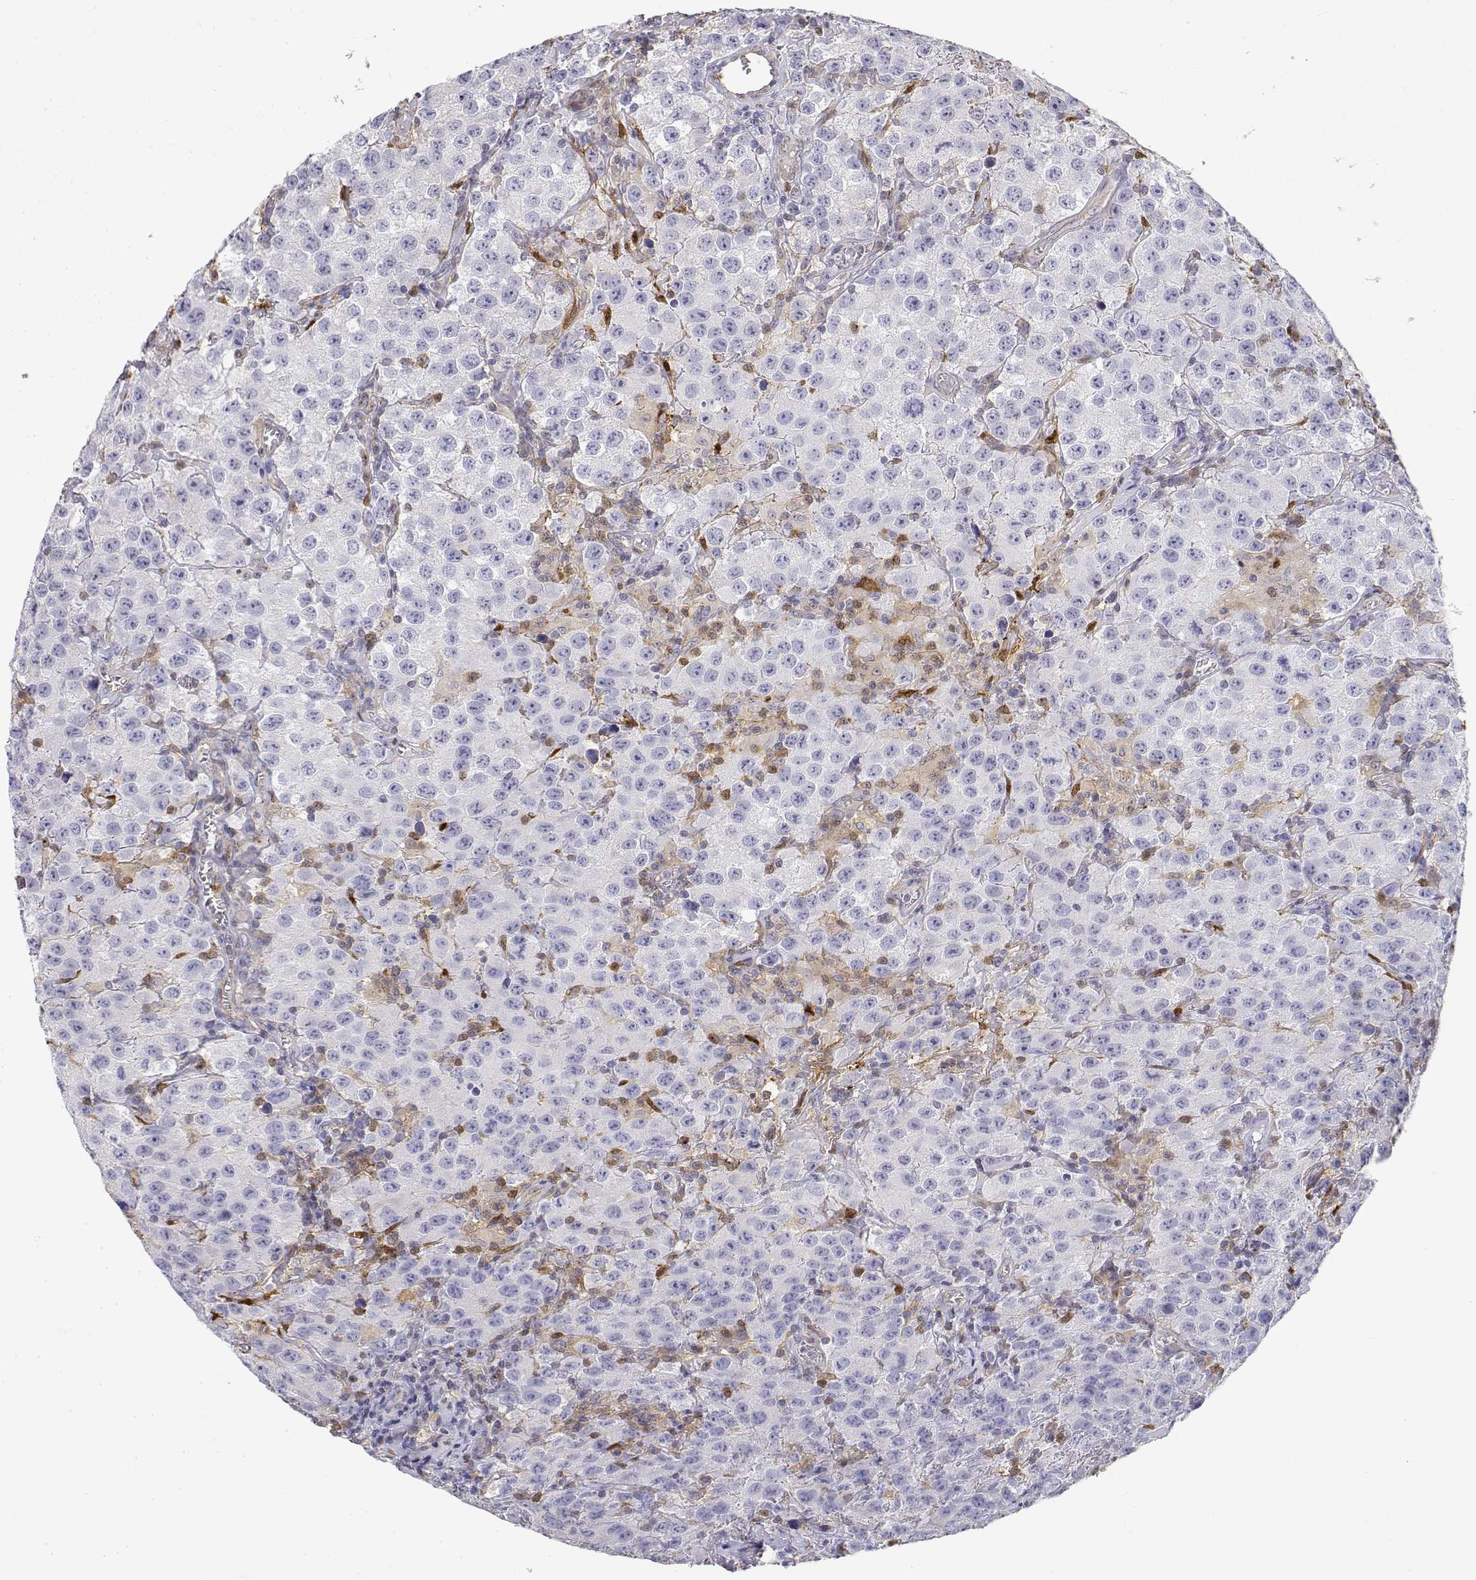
{"staining": {"intensity": "negative", "quantity": "none", "location": "none"}, "tissue": "testis cancer", "cell_type": "Tumor cells", "image_type": "cancer", "snomed": [{"axis": "morphology", "description": "Seminoma, NOS"}, {"axis": "topography", "description": "Testis"}], "caption": "Tumor cells show no significant protein positivity in testis cancer (seminoma).", "gene": "ADA", "patient": {"sex": "male", "age": 52}}